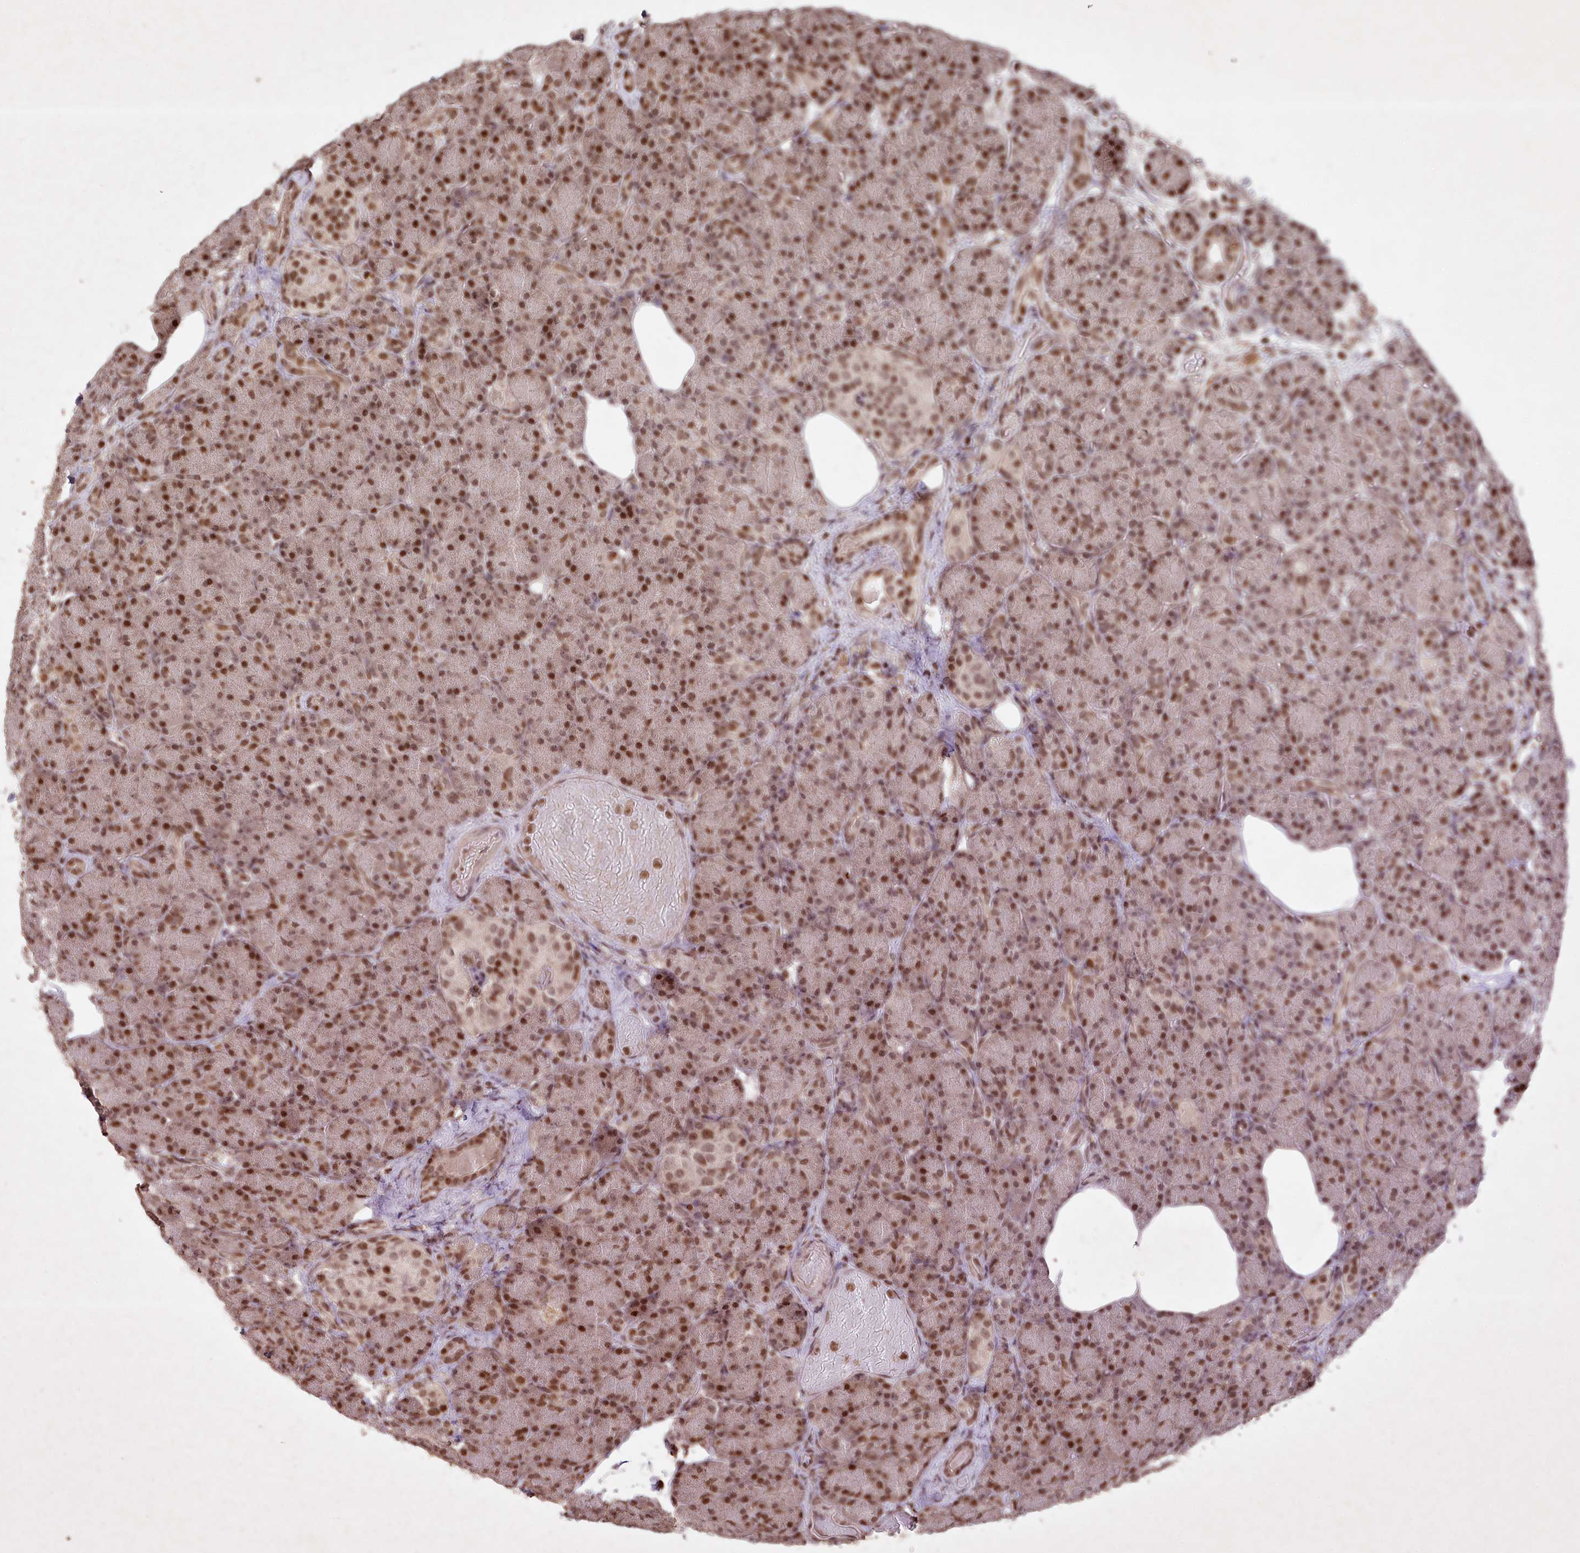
{"staining": {"intensity": "strong", "quantity": "25%-75%", "location": "nuclear"}, "tissue": "pancreas", "cell_type": "Exocrine glandular cells", "image_type": "normal", "snomed": [{"axis": "morphology", "description": "Normal tissue, NOS"}, {"axis": "topography", "description": "Pancreas"}], "caption": "IHC image of unremarkable pancreas: pancreas stained using immunohistochemistry (IHC) demonstrates high levels of strong protein expression localized specifically in the nuclear of exocrine glandular cells, appearing as a nuclear brown color.", "gene": "CCSER2", "patient": {"sex": "female", "age": 43}}